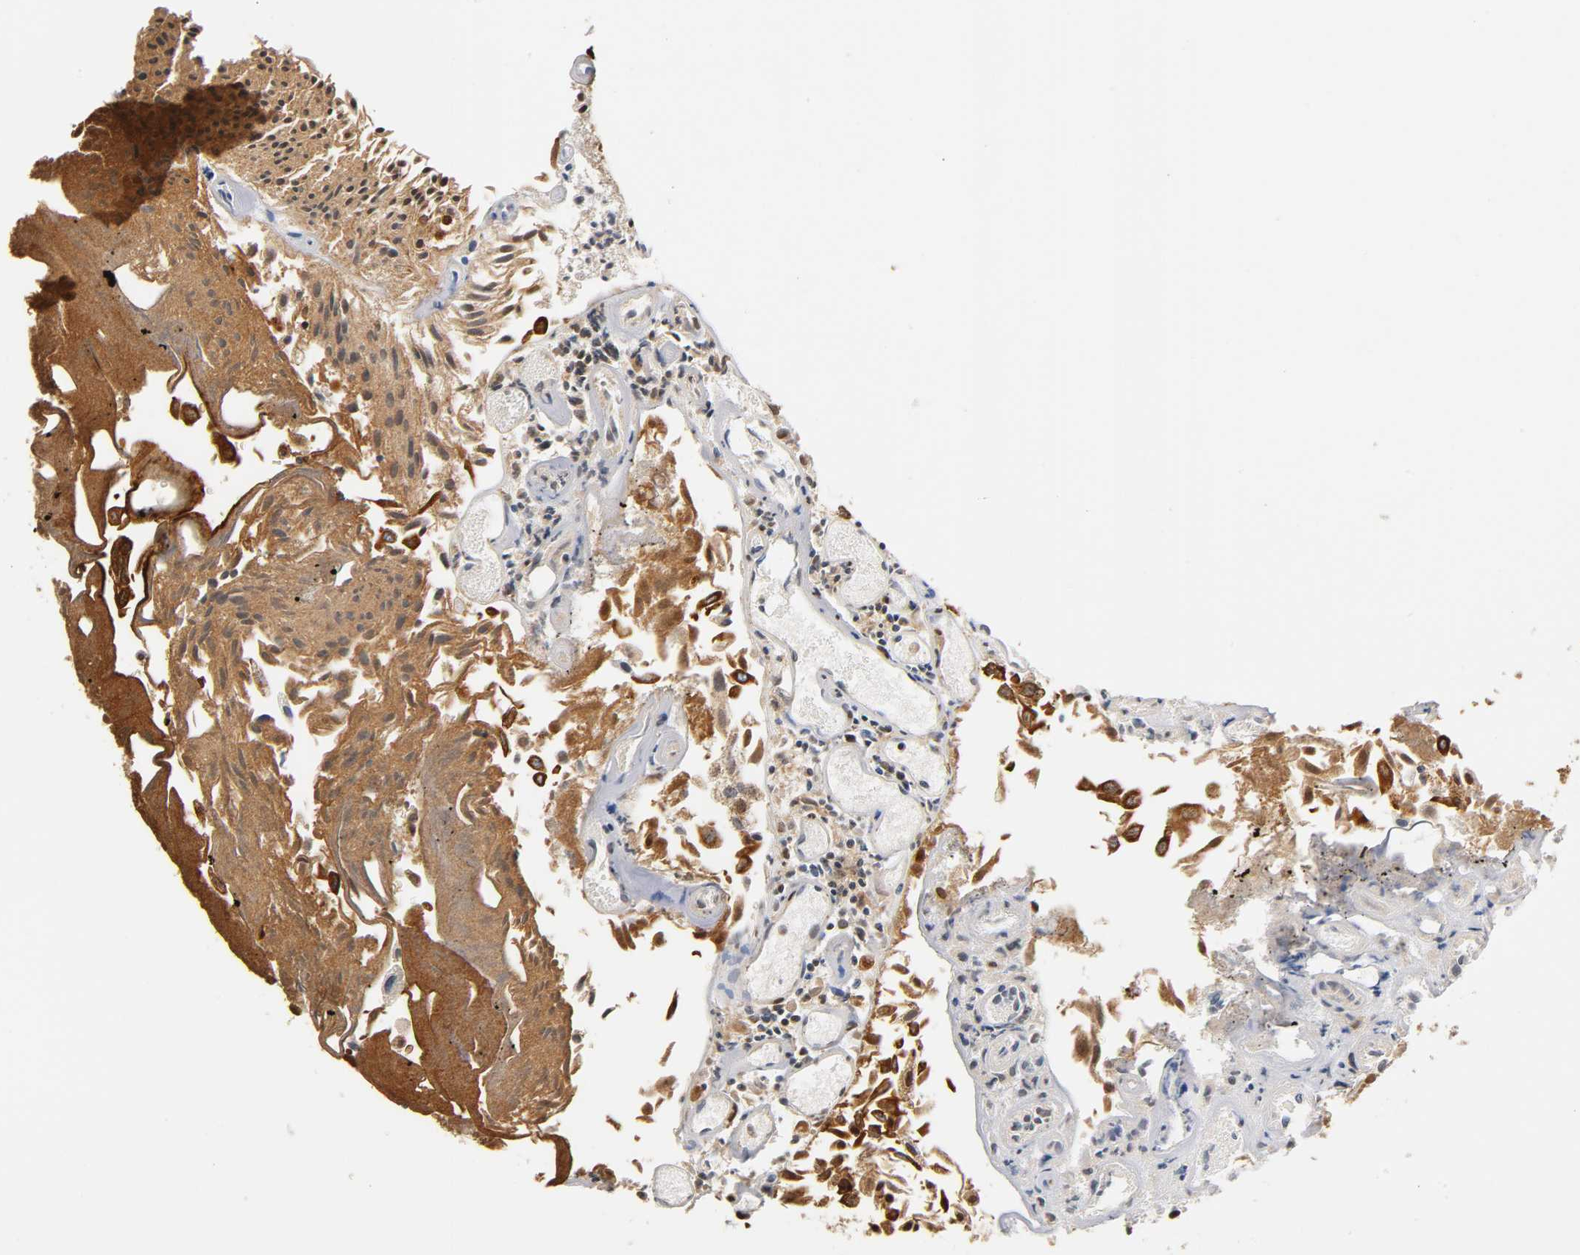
{"staining": {"intensity": "strong", "quantity": ">75%", "location": "cytoplasmic/membranous"}, "tissue": "urothelial cancer", "cell_type": "Tumor cells", "image_type": "cancer", "snomed": [{"axis": "morphology", "description": "Urothelial carcinoma, Low grade"}, {"axis": "topography", "description": "Urinary bladder"}], "caption": "Urothelial cancer stained with DAB (3,3'-diaminobenzidine) immunohistochemistry (IHC) demonstrates high levels of strong cytoplasmic/membranous staining in about >75% of tumor cells.", "gene": "ANXA11", "patient": {"sex": "male", "age": 86}}